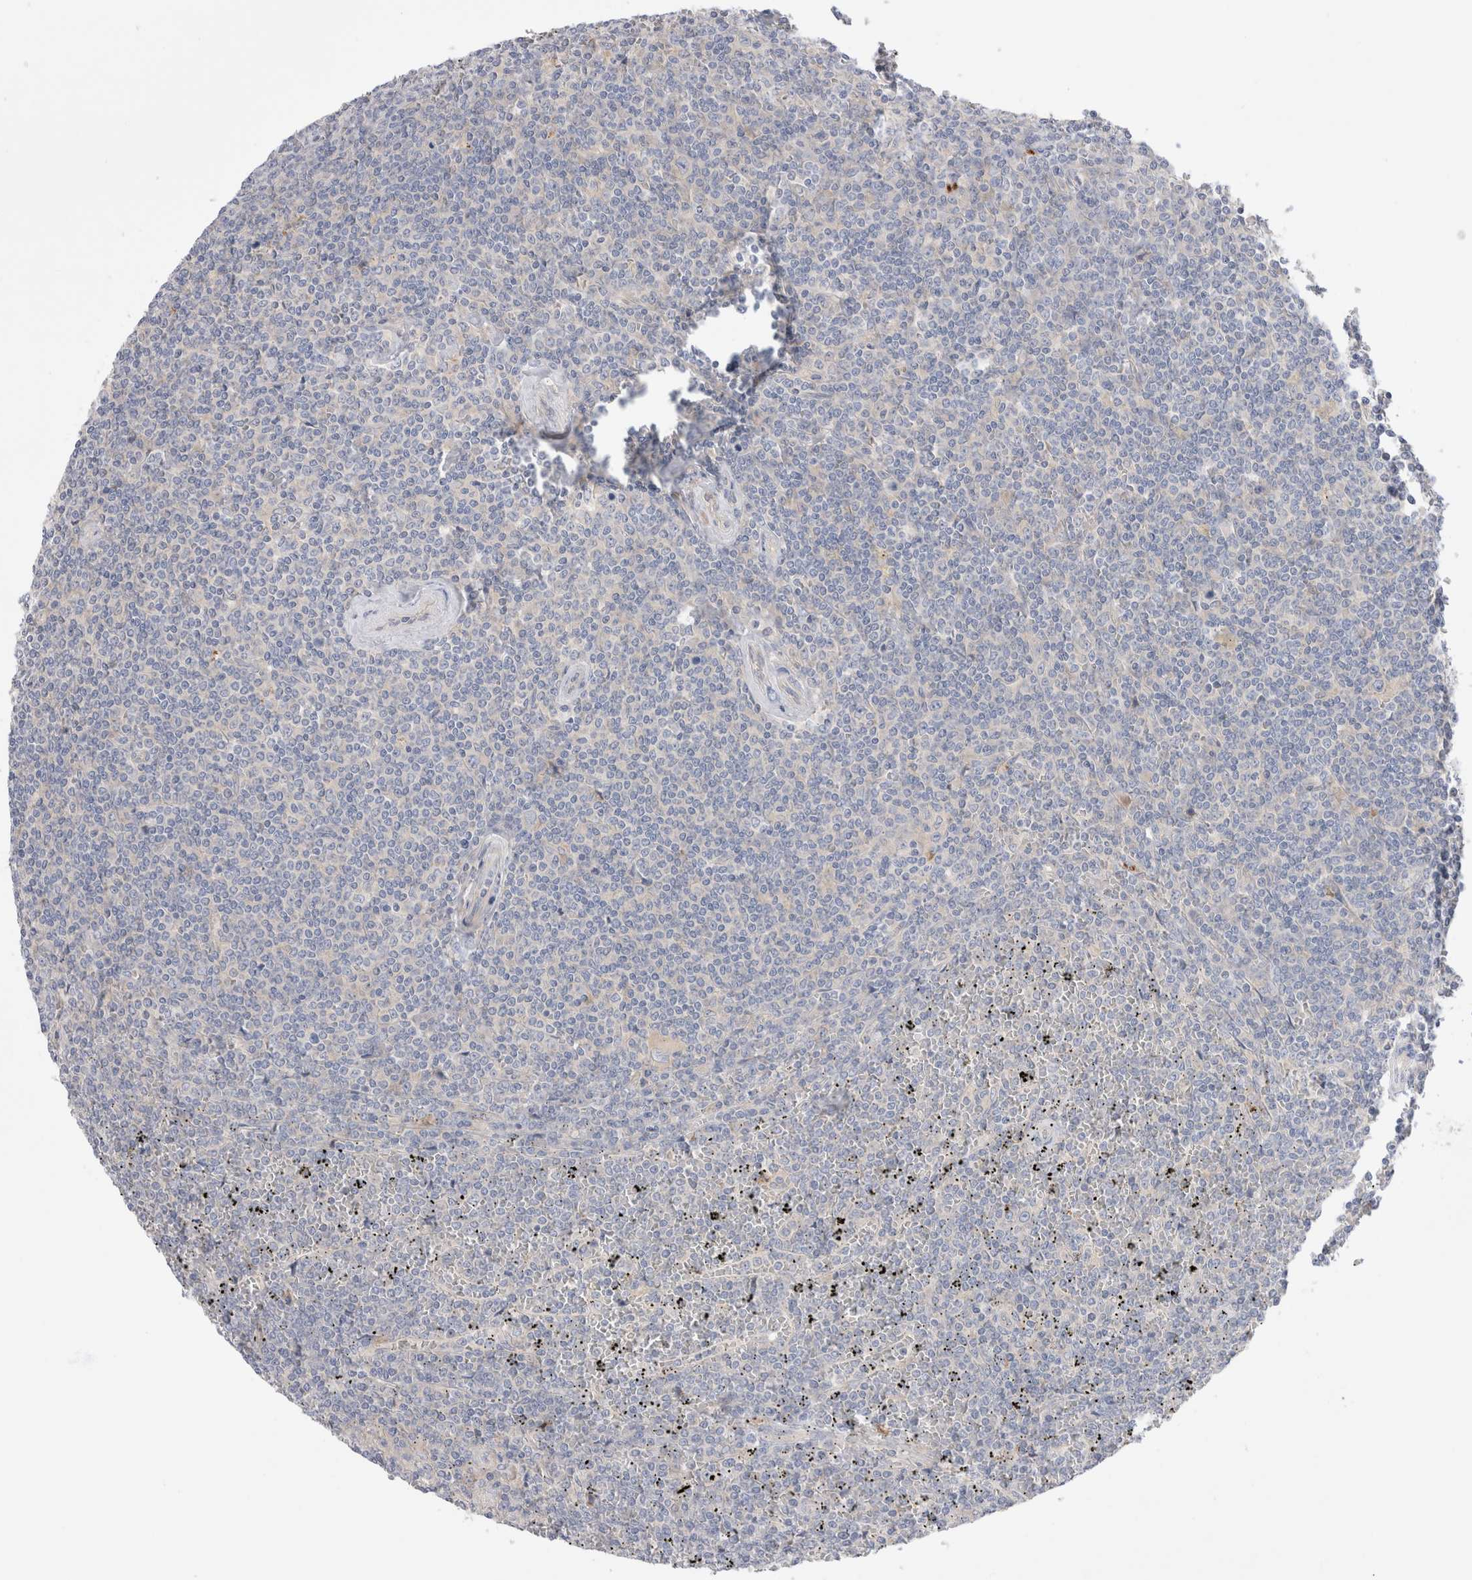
{"staining": {"intensity": "negative", "quantity": "none", "location": "none"}, "tissue": "lymphoma", "cell_type": "Tumor cells", "image_type": "cancer", "snomed": [{"axis": "morphology", "description": "Malignant lymphoma, non-Hodgkin's type, Low grade"}, {"axis": "topography", "description": "Spleen"}], "caption": "Human low-grade malignant lymphoma, non-Hodgkin's type stained for a protein using immunohistochemistry shows no positivity in tumor cells.", "gene": "RBM12B", "patient": {"sex": "female", "age": 19}}